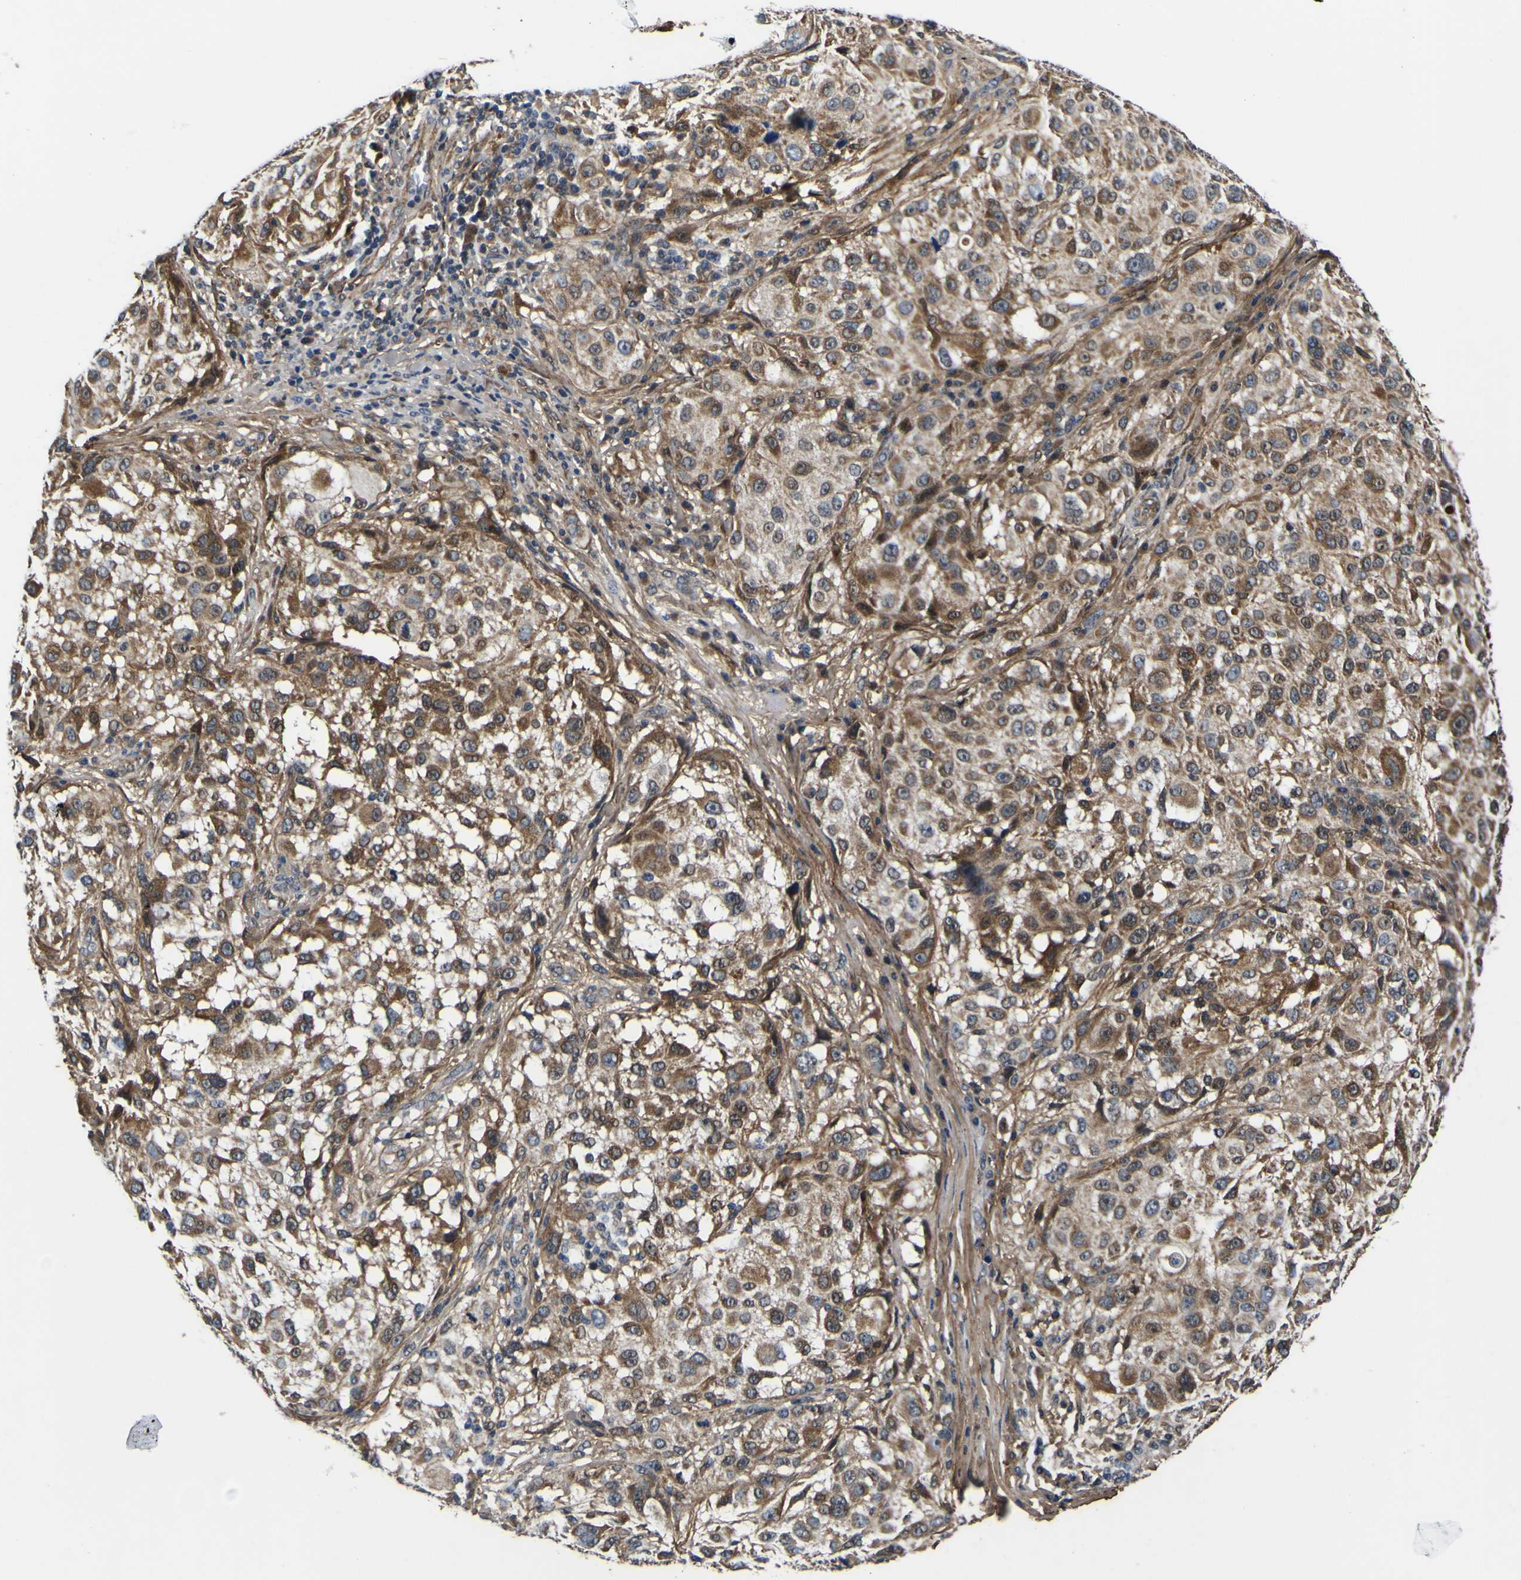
{"staining": {"intensity": "moderate", "quantity": ">75%", "location": "cytoplasmic/membranous"}, "tissue": "melanoma", "cell_type": "Tumor cells", "image_type": "cancer", "snomed": [{"axis": "morphology", "description": "Necrosis, NOS"}, {"axis": "morphology", "description": "Malignant melanoma, NOS"}, {"axis": "topography", "description": "Skin"}], "caption": "Immunohistochemical staining of melanoma exhibits moderate cytoplasmic/membranous protein expression in about >75% of tumor cells.", "gene": "POSTN", "patient": {"sex": "female", "age": 87}}